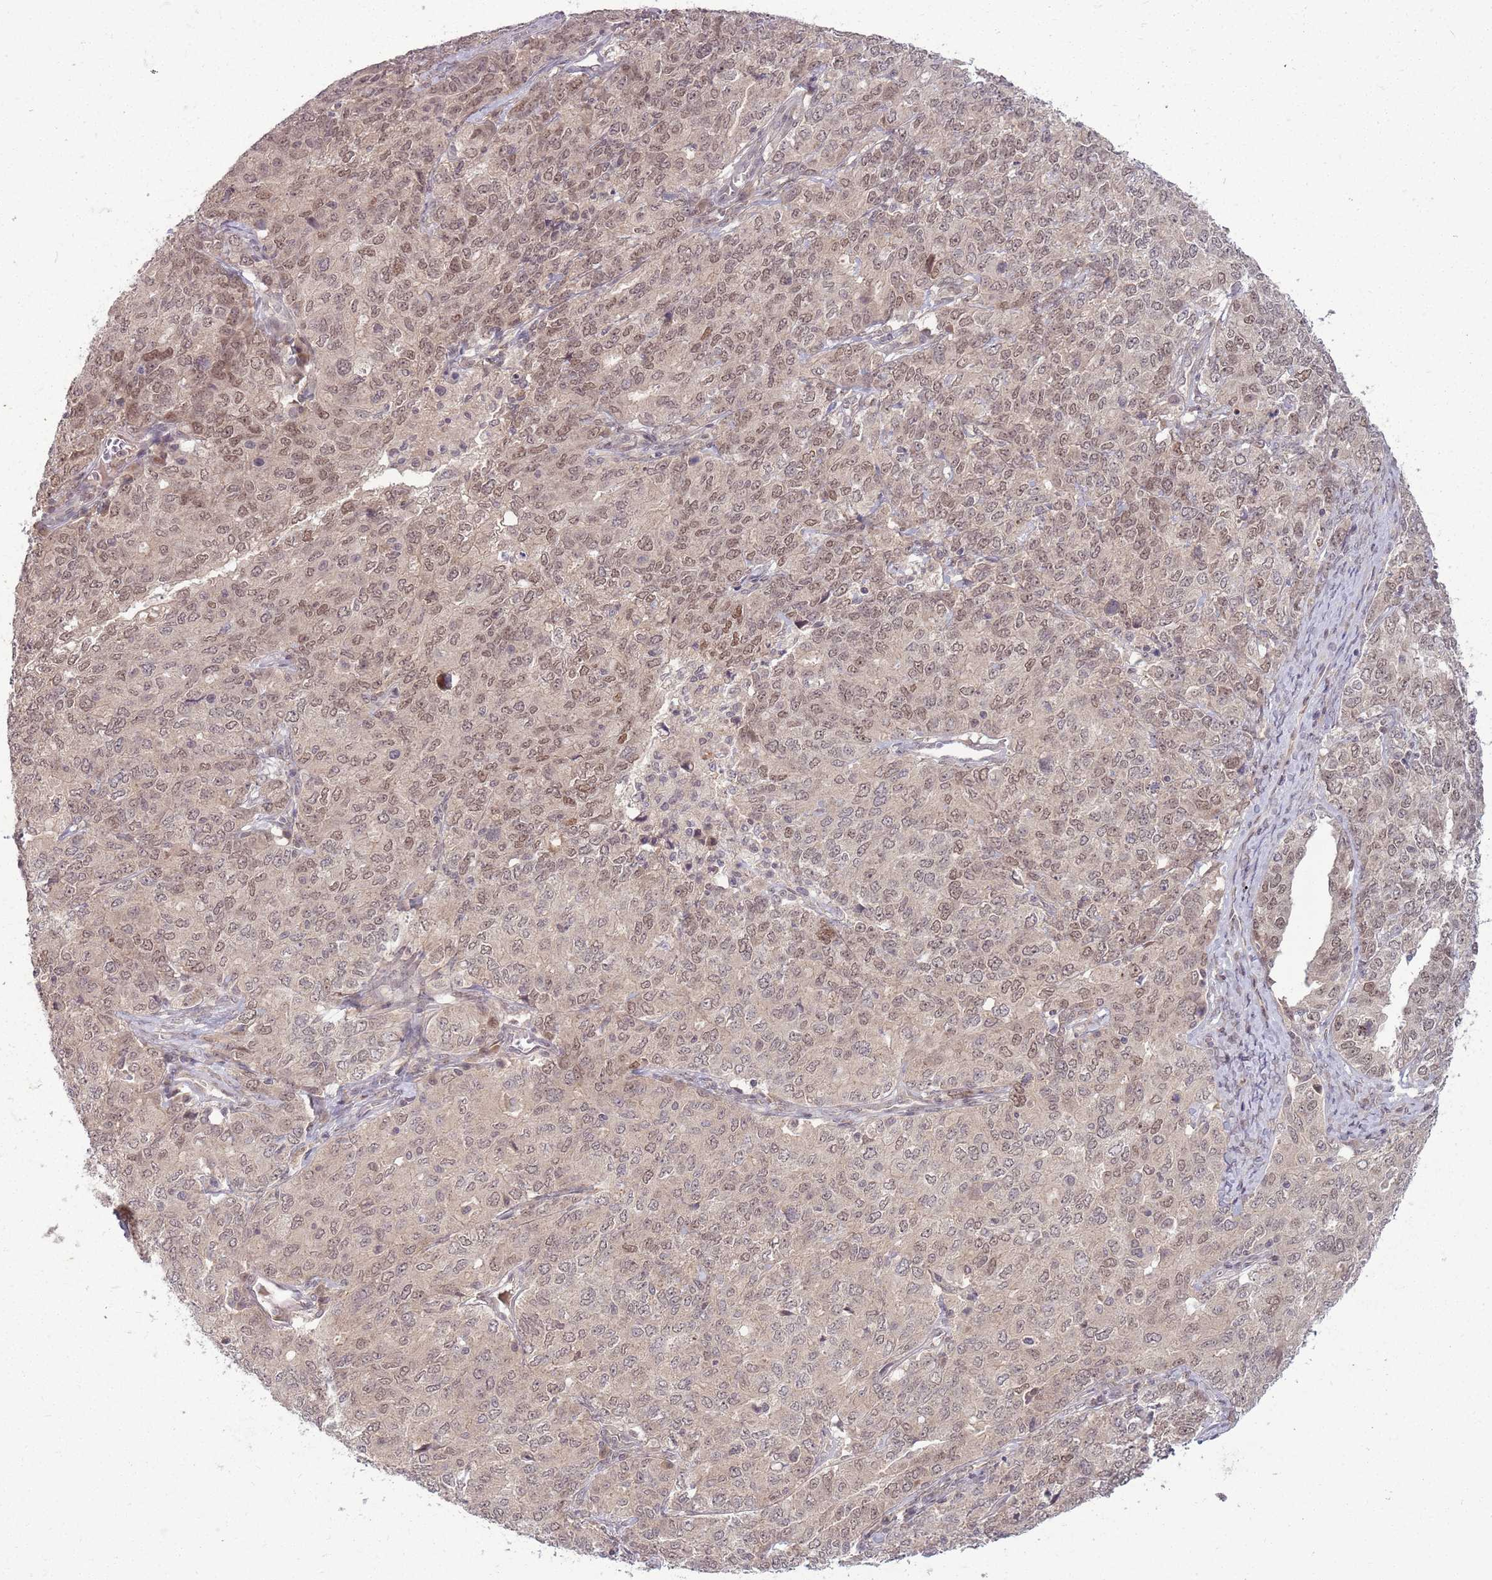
{"staining": {"intensity": "weak", "quantity": ">75%", "location": "nuclear"}, "tissue": "ovarian cancer", "cell_type": "Tumor cells", "image_type": "cancer", "snomed": [{"axis": "morphology", "description": "Carcinoma, endometroid"}, {"axis": "topography", "description": "Ovary"}], "caption": "Brown immunohistochemical staining in endometroid carcinoma (ovarian) demonstrates weak nuclear expression in approximately >75% of tumor cells.", "gene": "ADAMTS3", "patient": {"sex": "female", "age": 62}}